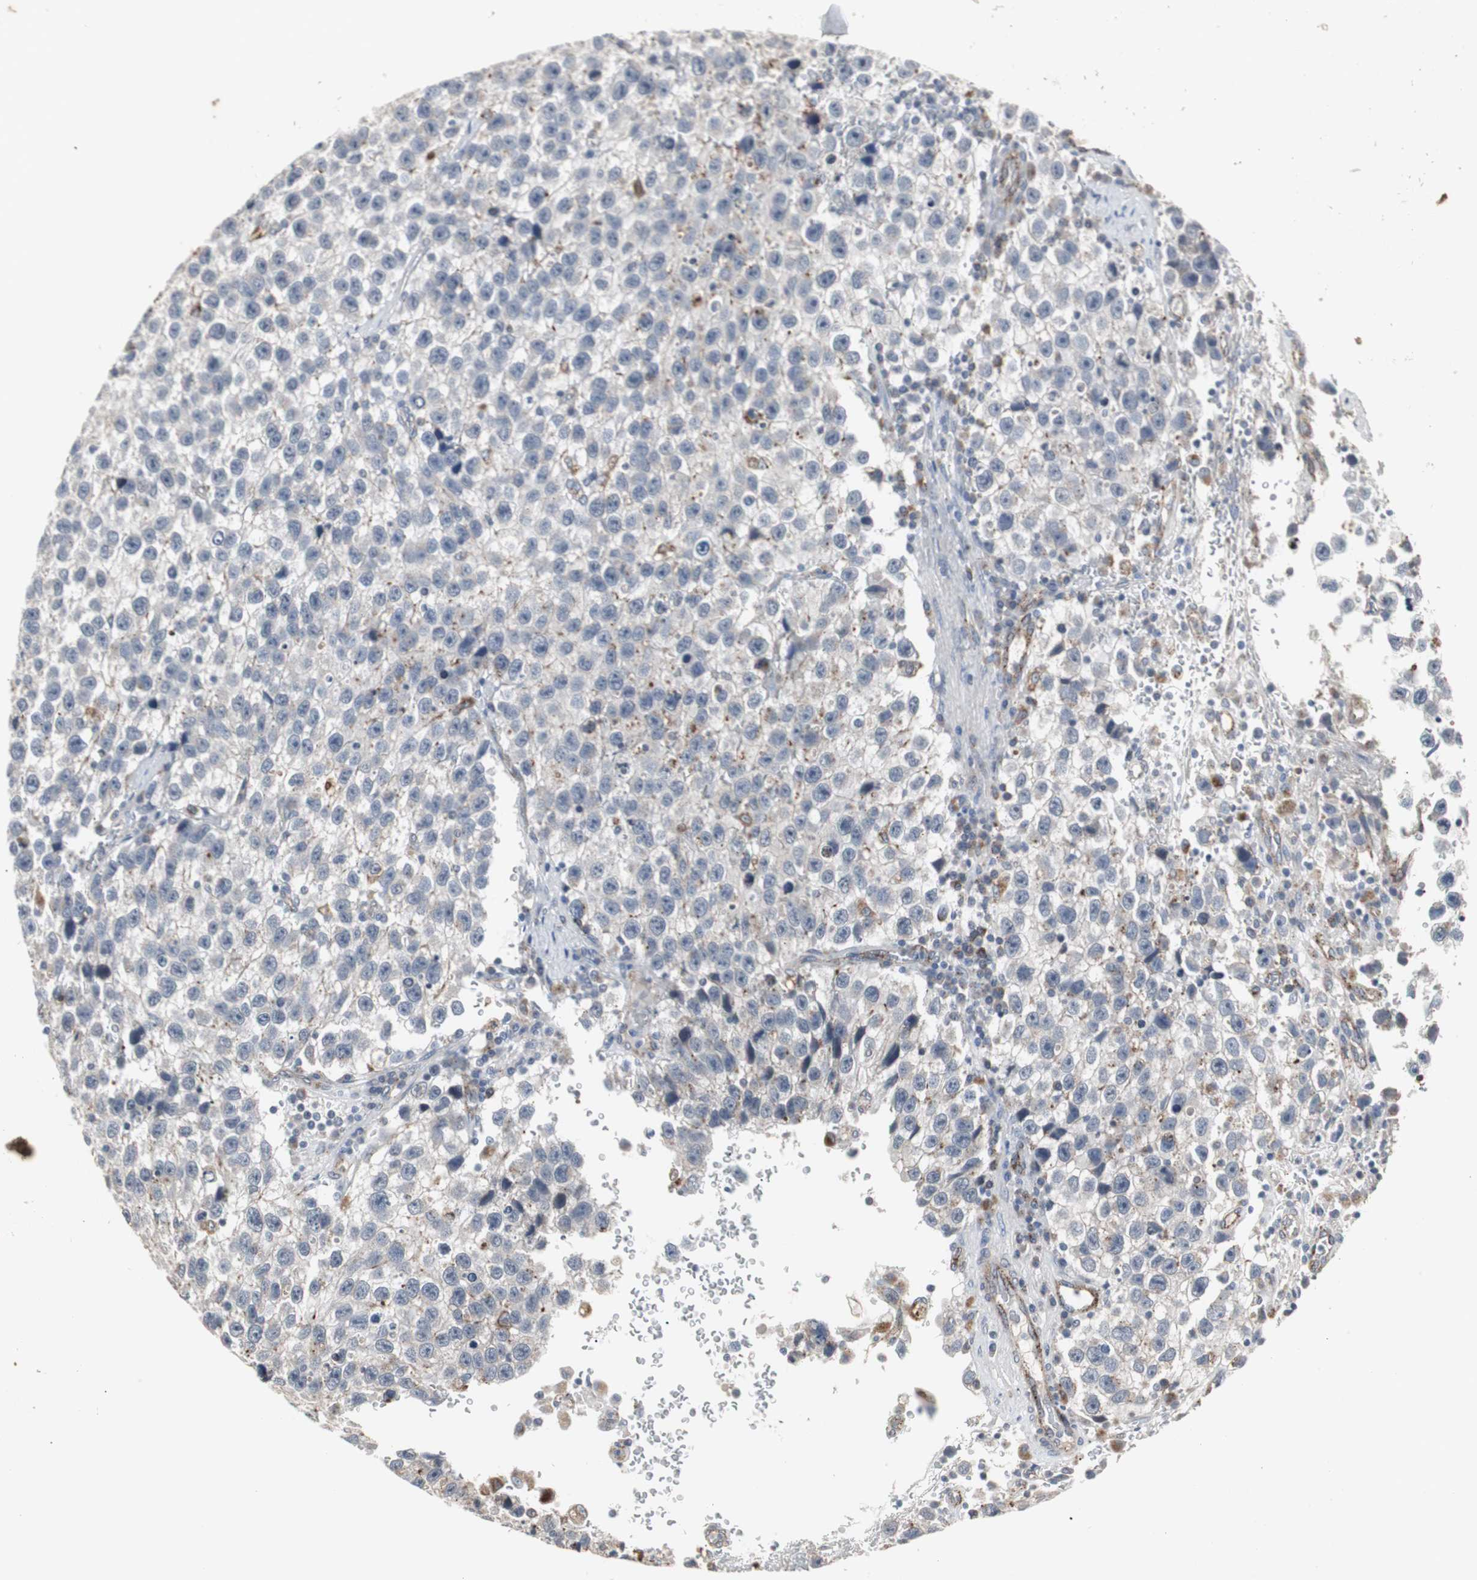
{"staining": {"intensity": "weak", "quantity": "<25%", "location": "cytoplasmic/membranous"}, "tissue": "testis cancer", "cell_type": "Tumor cells", "image_type": "cancer", "snomed": [{"axis": "morphology", "description": "Seminoma, NOS"}, {"axis": "topography", "description": "Testis"}], "caption": "Tumor cells are negative for protein expression in human testis cancer.", "gene": "GBA1", "patient": {"sex": "male", "age": 33}}